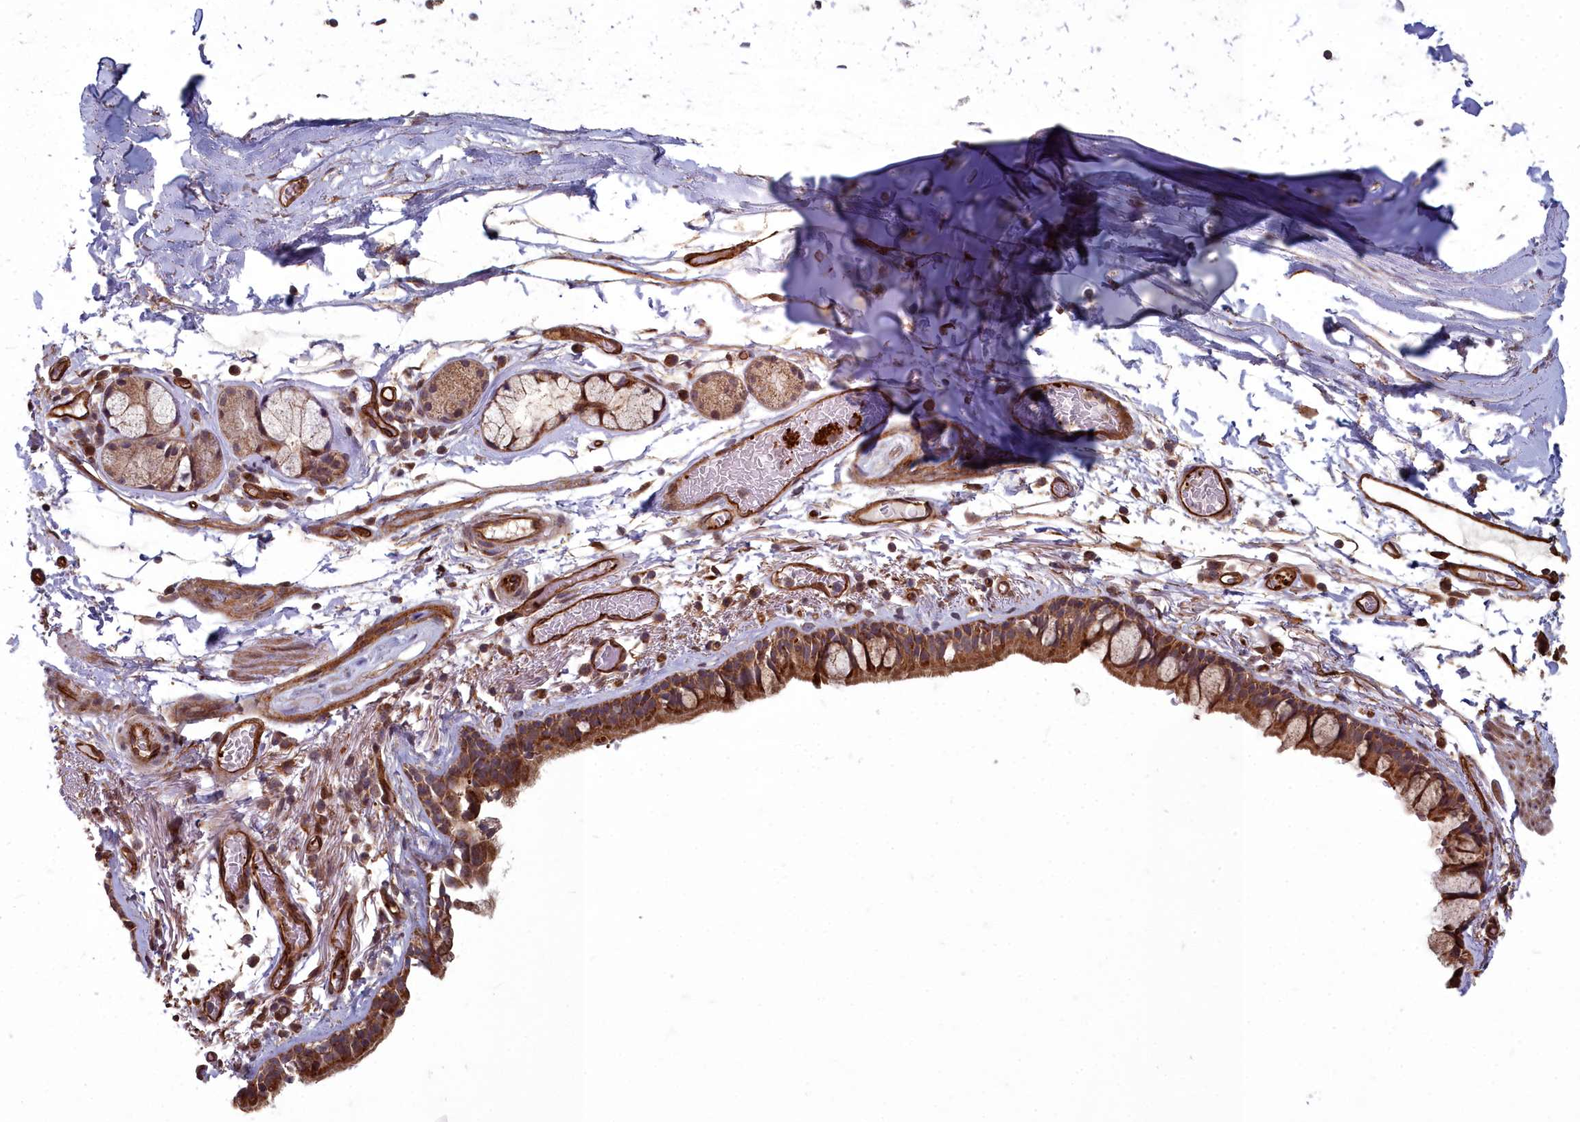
{"staining": {"intensity": "strong", "quantity": ">75%", "location": "cytoplasmic/membranous"}, "tissue": "bronchus", "cell_type": "Respiratory epithelial cells", "image_type": "normal", "snomed": [{"axis": "morphology", "description": "Normal tissue, NOS"}, {"axis": "topography", "description": "Cartilage tissue"}], "caption": "Immunohistochemistry (IHC) image of unremarkable bronchus: human bronchus stained using immunohistochemistry (IHC) exhibits high levels of strong protein expression localized specifically in the cytoplasmic/membranous of respiratory epithelial cells, appearing as a cytoplasmic/membranous brown color.", "gene": "TSPYL4", "patient": {"sex": "male", "age": 63}}